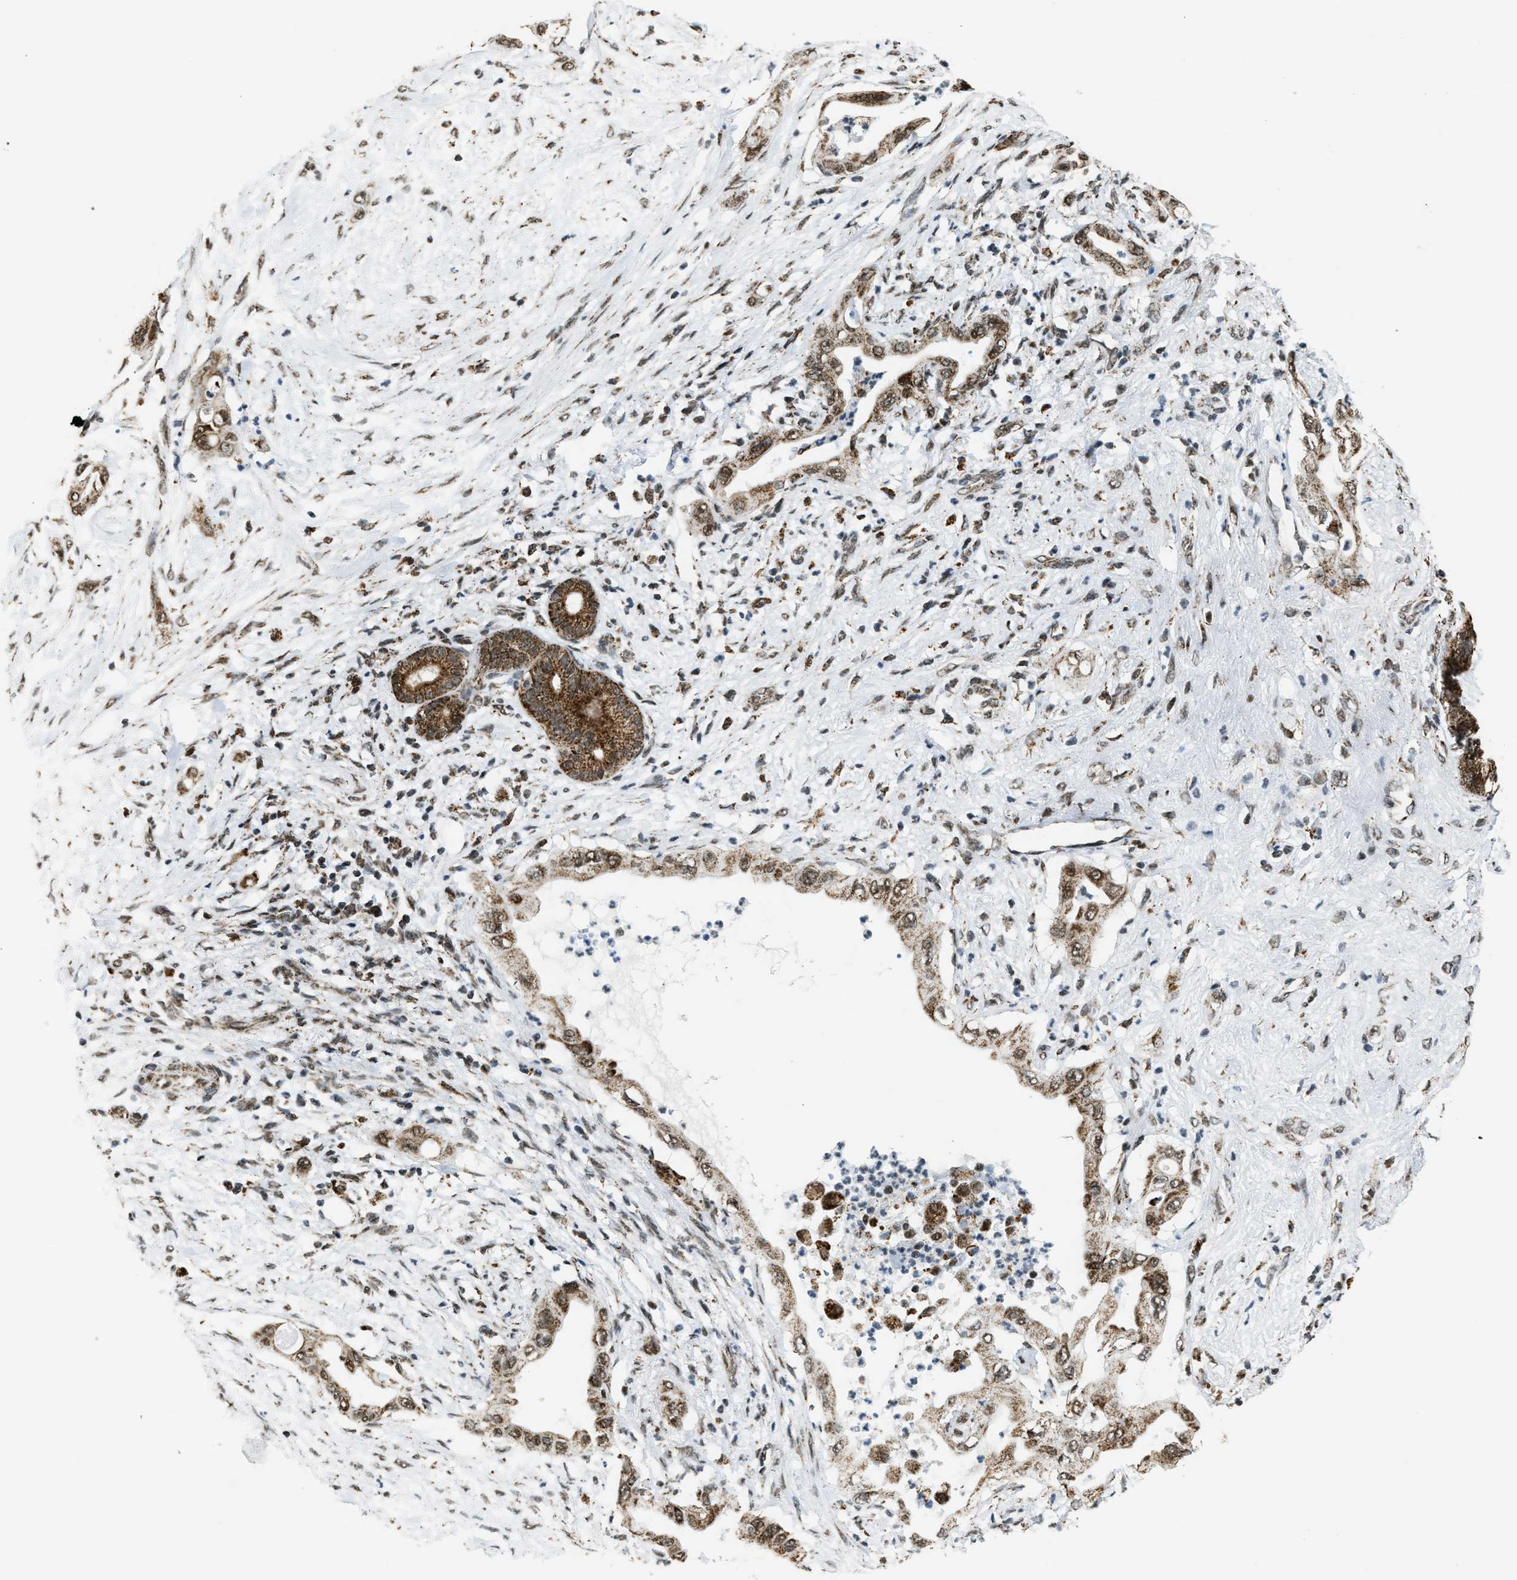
{"staining": {"intensity": "strong", "quantity": ">75%", "location": "cytoplasmic/membranous,nuclear"}, "tissue": "pancreatic cancer", "cell_type": "Tumor cells", "image_type": "cancer", "snomed": [{"axis": "morphology", "description": "Adenocarcinoma, NOS"}, {"axis": "topography", "description": "Pancreas"}], "caption": "Strong cytoplasmic/membranous and nuclear staining is identified in approximately >75% of tumor cells in pancreatic cancer. (DAB IHC with brightfield microscopy, high magnification).", "gene": "HIBADH", "patient": {"sex": "male", "age": 59}}